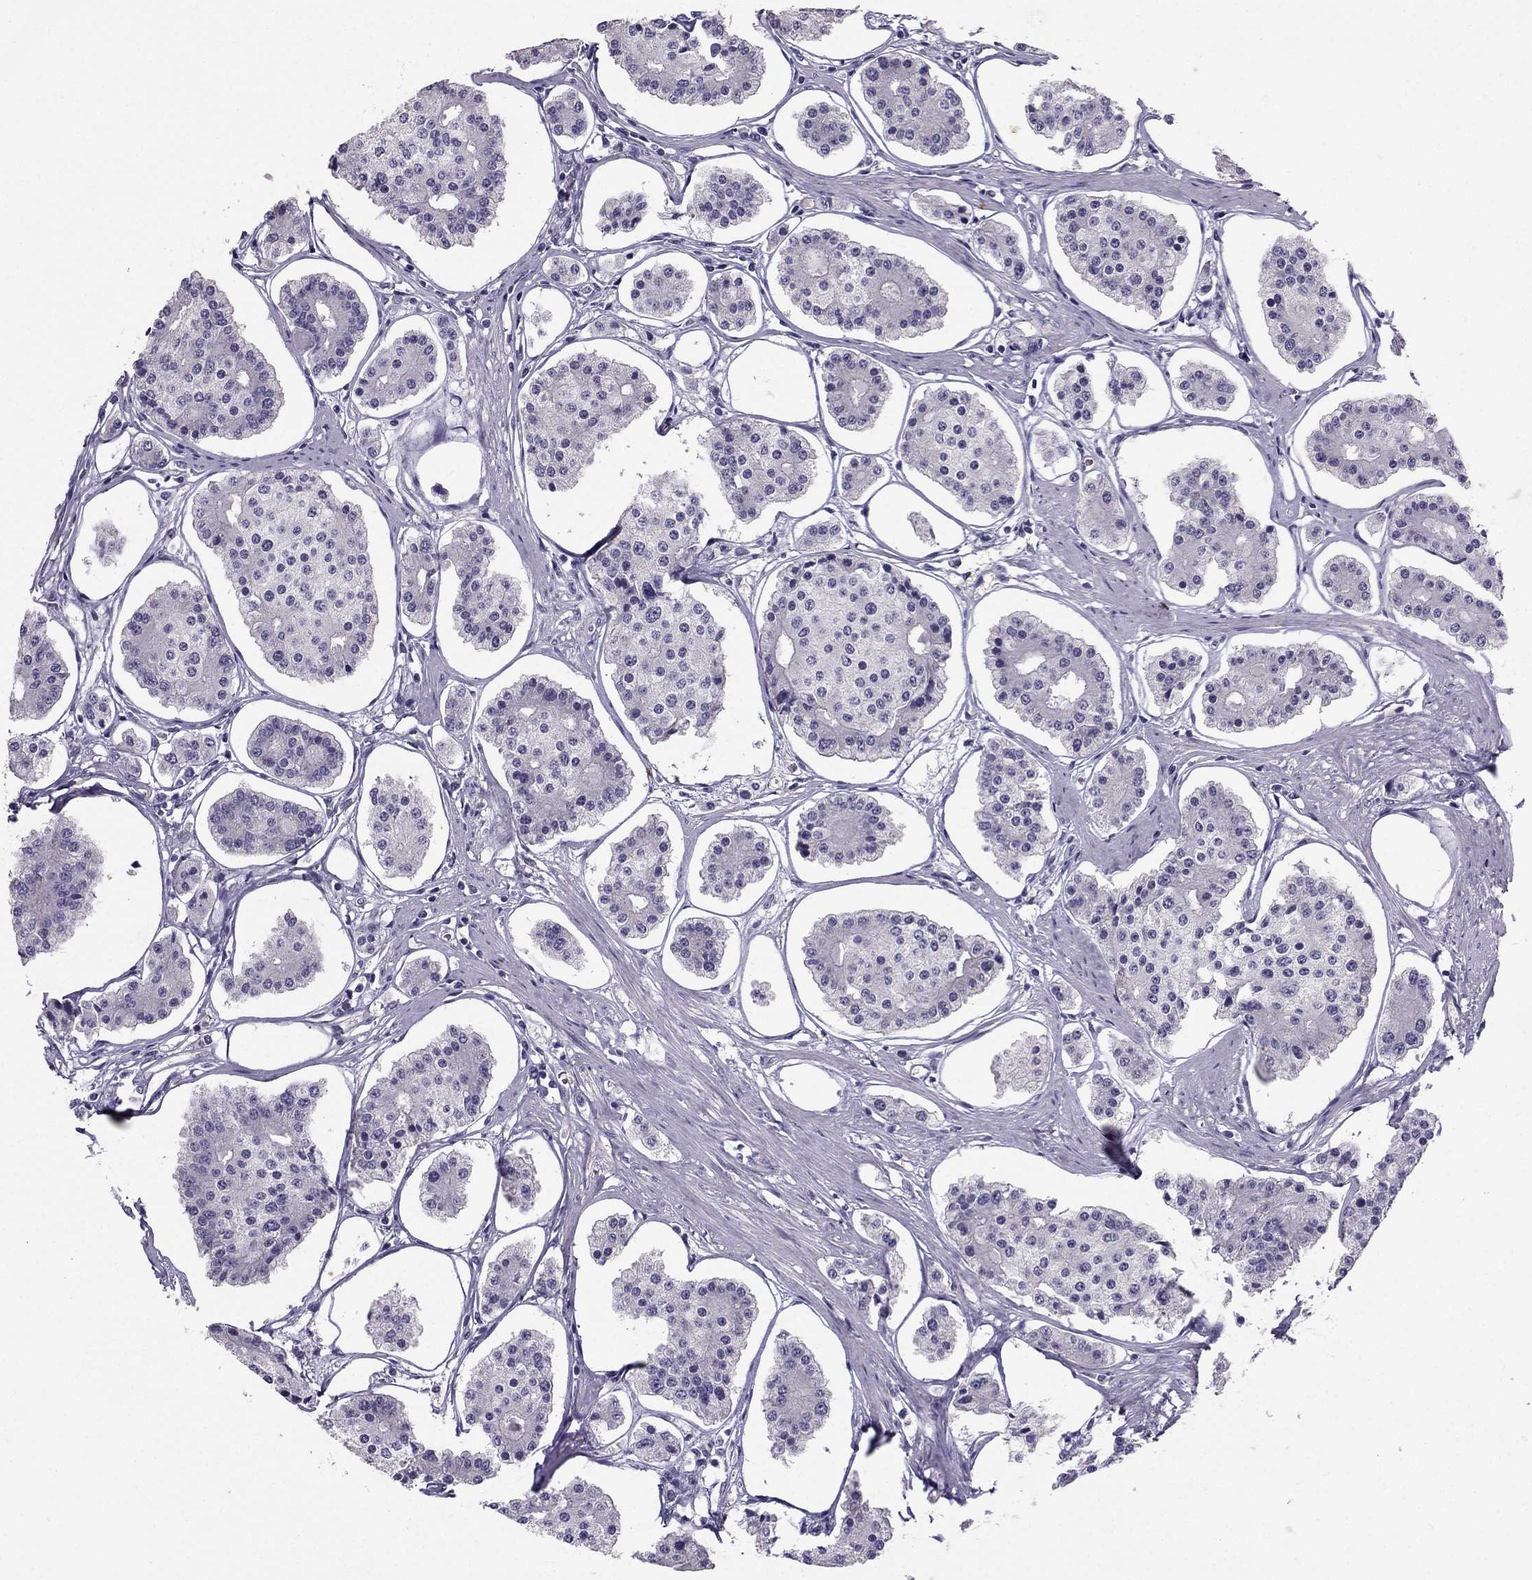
{"staining": {"intensity": "negative", "quantity": "none", "location": "none"}, "tissue": "carcinoid", "cell_type": "Tumor cells", "image_type": "cancer", "snomed": [{"axis": "morphology", "description": "Carcinoid, malignant, NOS"}, {"axis": "topography", "description": "Small intestine"}], "caption": "High power microscopy micrograph of an immunohistochemistry (IHC) histopathology image of carcinoid, revealing no significant staining in tumor cells. (DAB immunohistochemistry, high magnification).", "gene": "SYT5", "patient": {"sex": "female", "age": 65}}